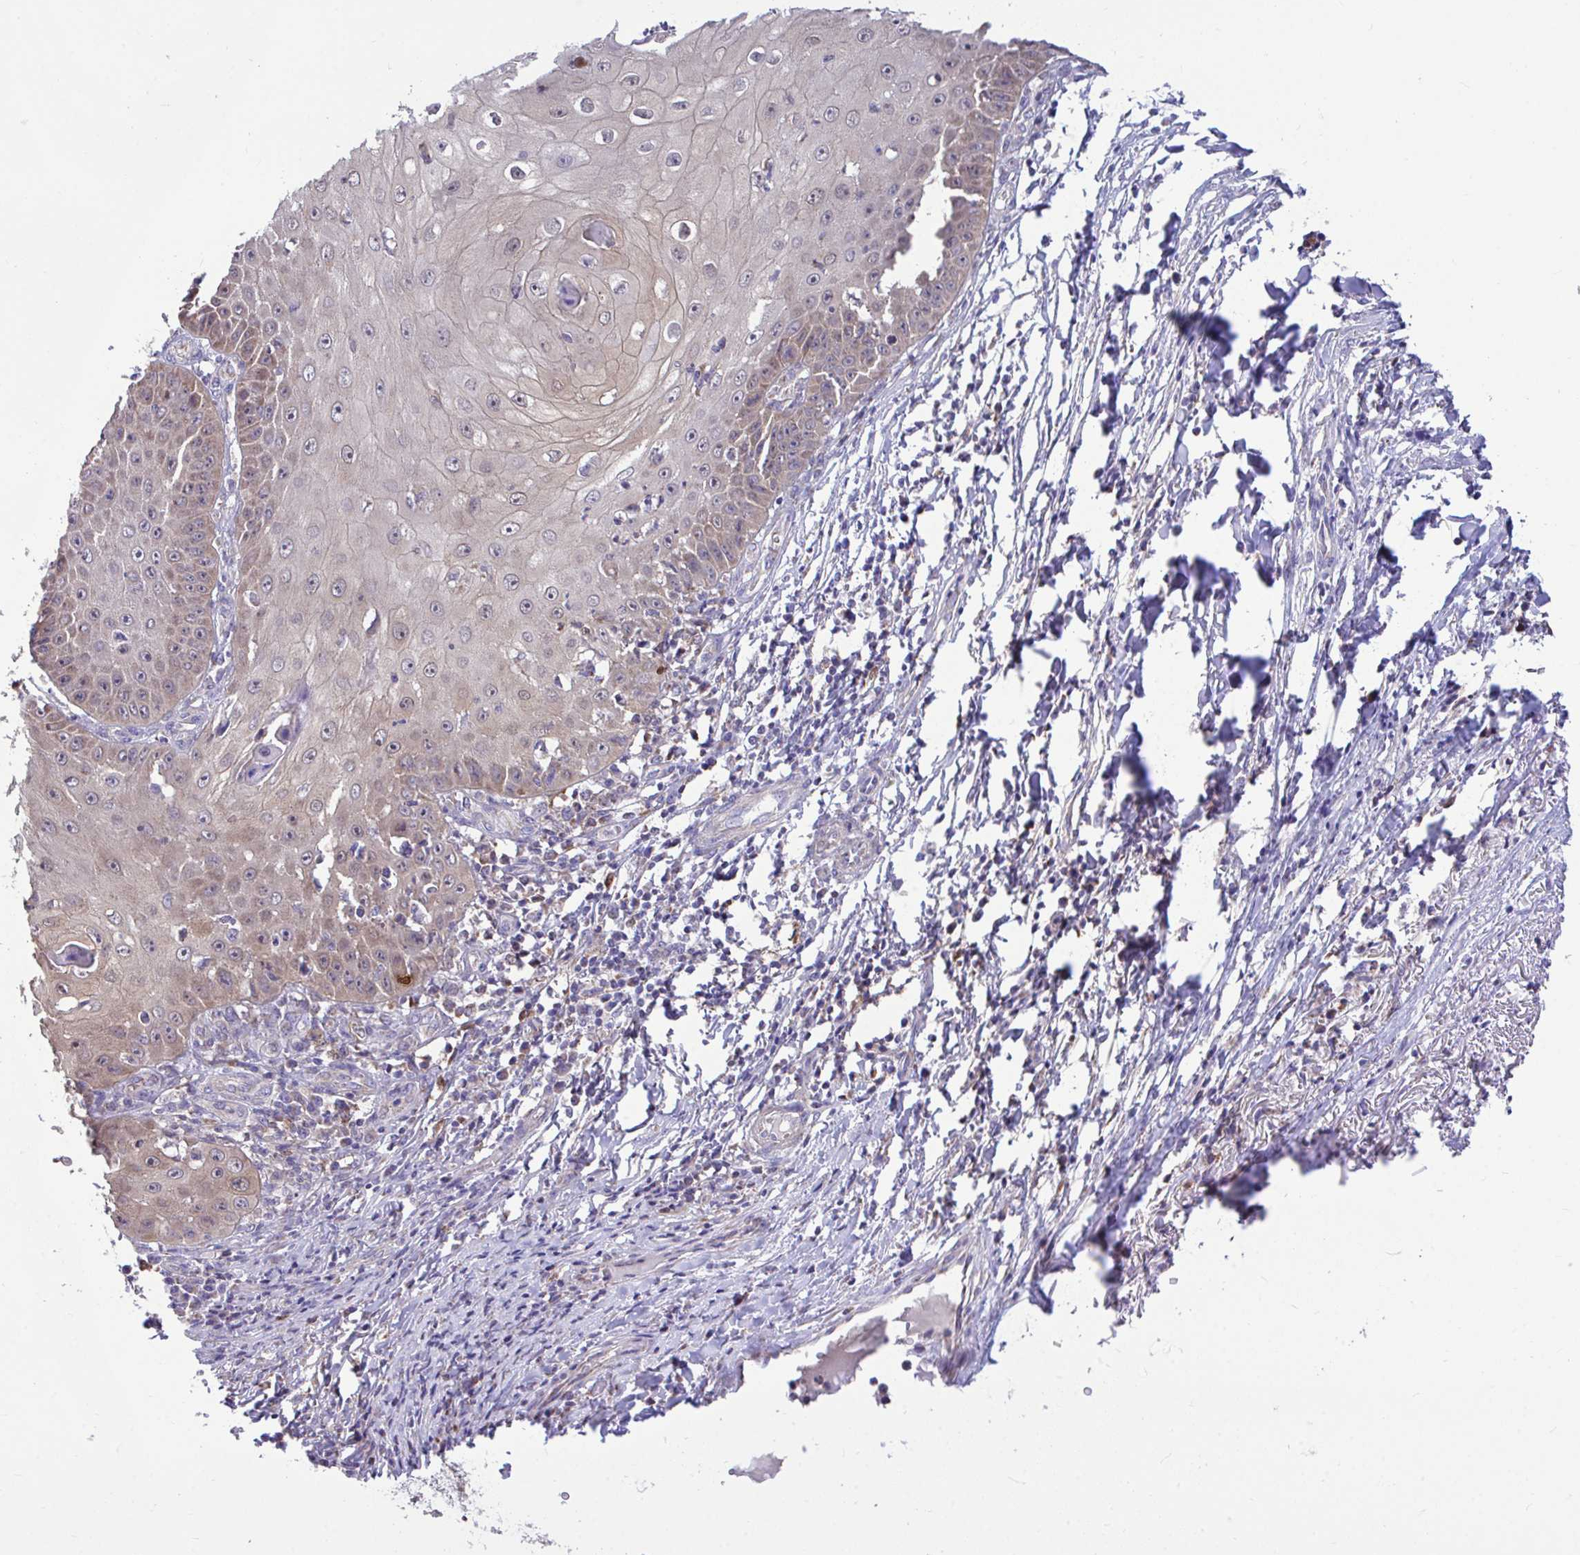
{"staining": {"intensity": "weak", "quantity": "25%-75%", "location": "cytoplasmic/membranous"}, "tissue": "skin cancer", "cell_type": "Tumor cells", "image_type": "cancer", "snomed": [{"axis": "morphology", "description": "Squamous cell carcinoma, NOS"}, {"axis": "topography", "description": "Skin"}], "caption": "Squamous cell carcinoma (skin) stained for a protein (brown) exhibits weak cytoplasmic/membranous positive expression in about 25%-75% of tumor cells.", "gene": "SARS2", "patient": {"sex": "male", "age": 70}}